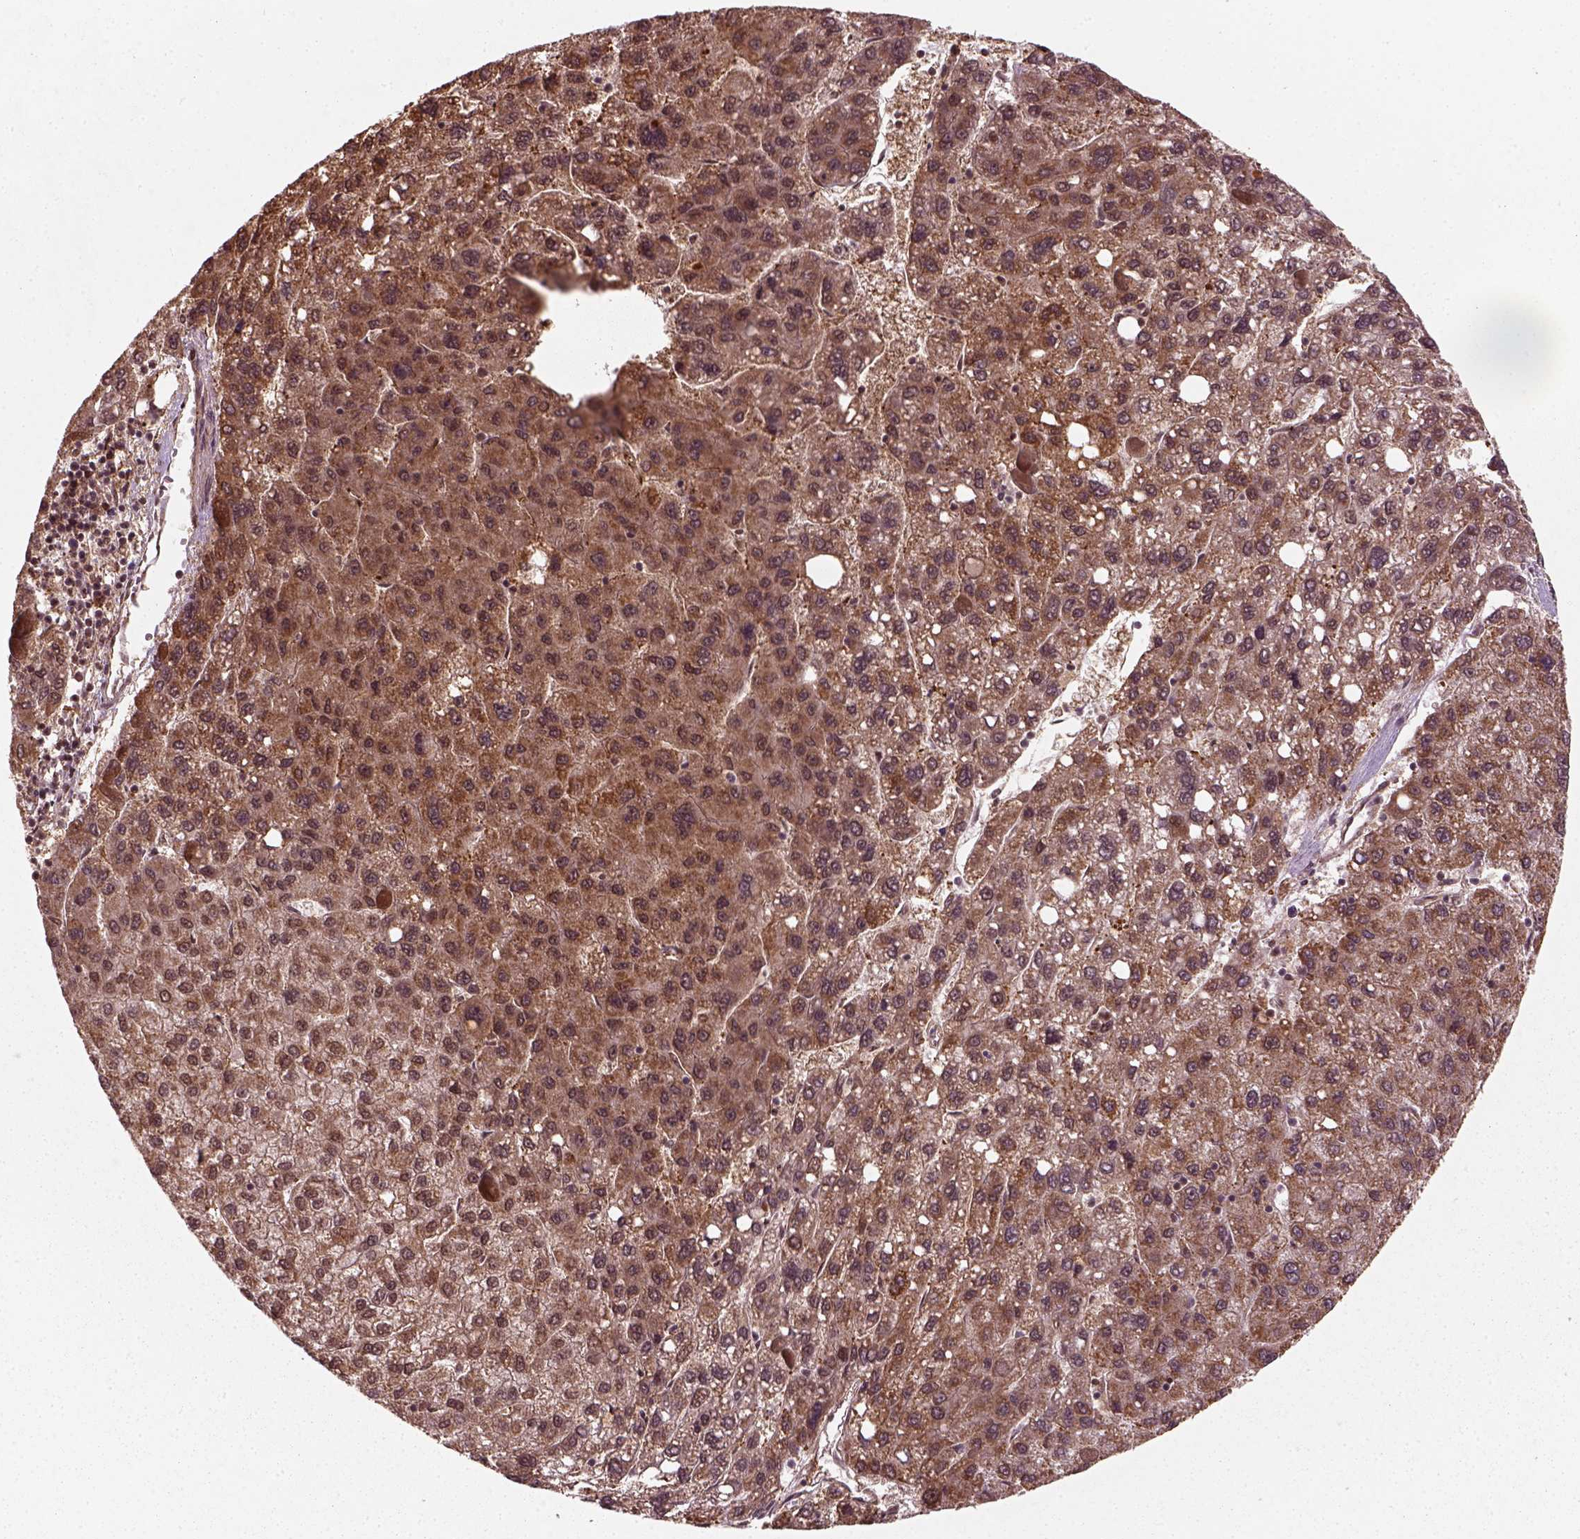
{"staining": {"intensity": "moderate", "quantity": ">75%", "location": "cytoplasmic/membranous"}, "tissue": "liver cancer", "cell_type": "Tumor cells", "image_type": "cancer", "snomed": [{"axis": "morphology", "description": "Carcinoma, Hepatocellular, NOS"}, {"axis": "topography", "description": "Liver"}], "caption": "This is an image of IHC staining of hepatocellular carcinoma (liver), which shows moderate expression in the cytoplasmic/membranous of tumor cells.", "gene": "NUDT9", "patient": {"sex": "female", "age": 82}}